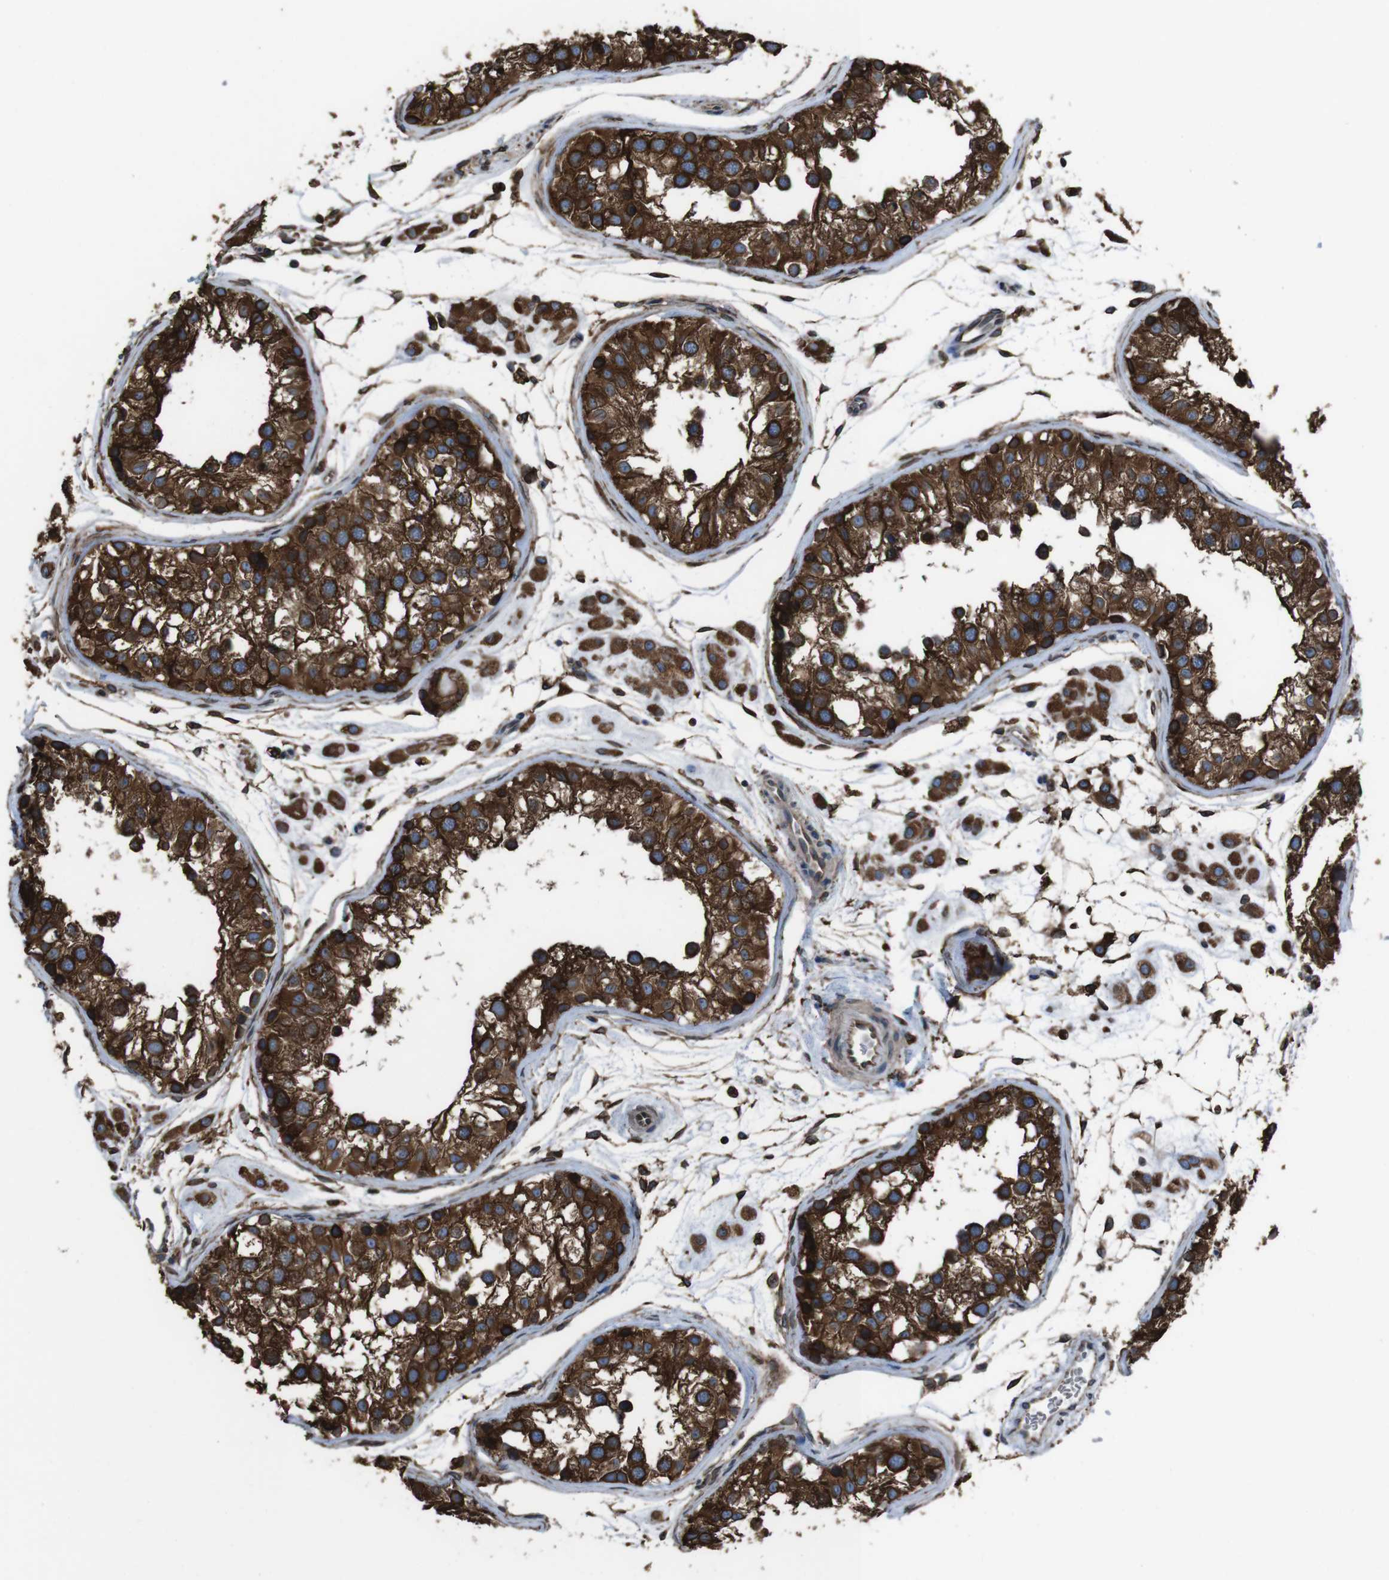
{"staining": {"intensity": "strong", "quantity": ">75%", "location": "cytoplasmic/membranous"}, "tissue": "testis", "cell_type": "Cells in seminiferous ducts", "image_type": "normal", "snomed": [{"axis": "morphology", "description": "Normal tissue, NOS"}, {"axis": "morphology", "description": "Adenocarcinoma, metastatic, NOS"}, {"axis": "topography", "description": "Testis"}], "caption": "Testis stained with a brown dye exhibits strong cytoplasmic/membranous positive staining in about >75% of cells in seminiferous ducts.", "gene": "APMAP", "patient": {"sex": "male", "age": 26}}